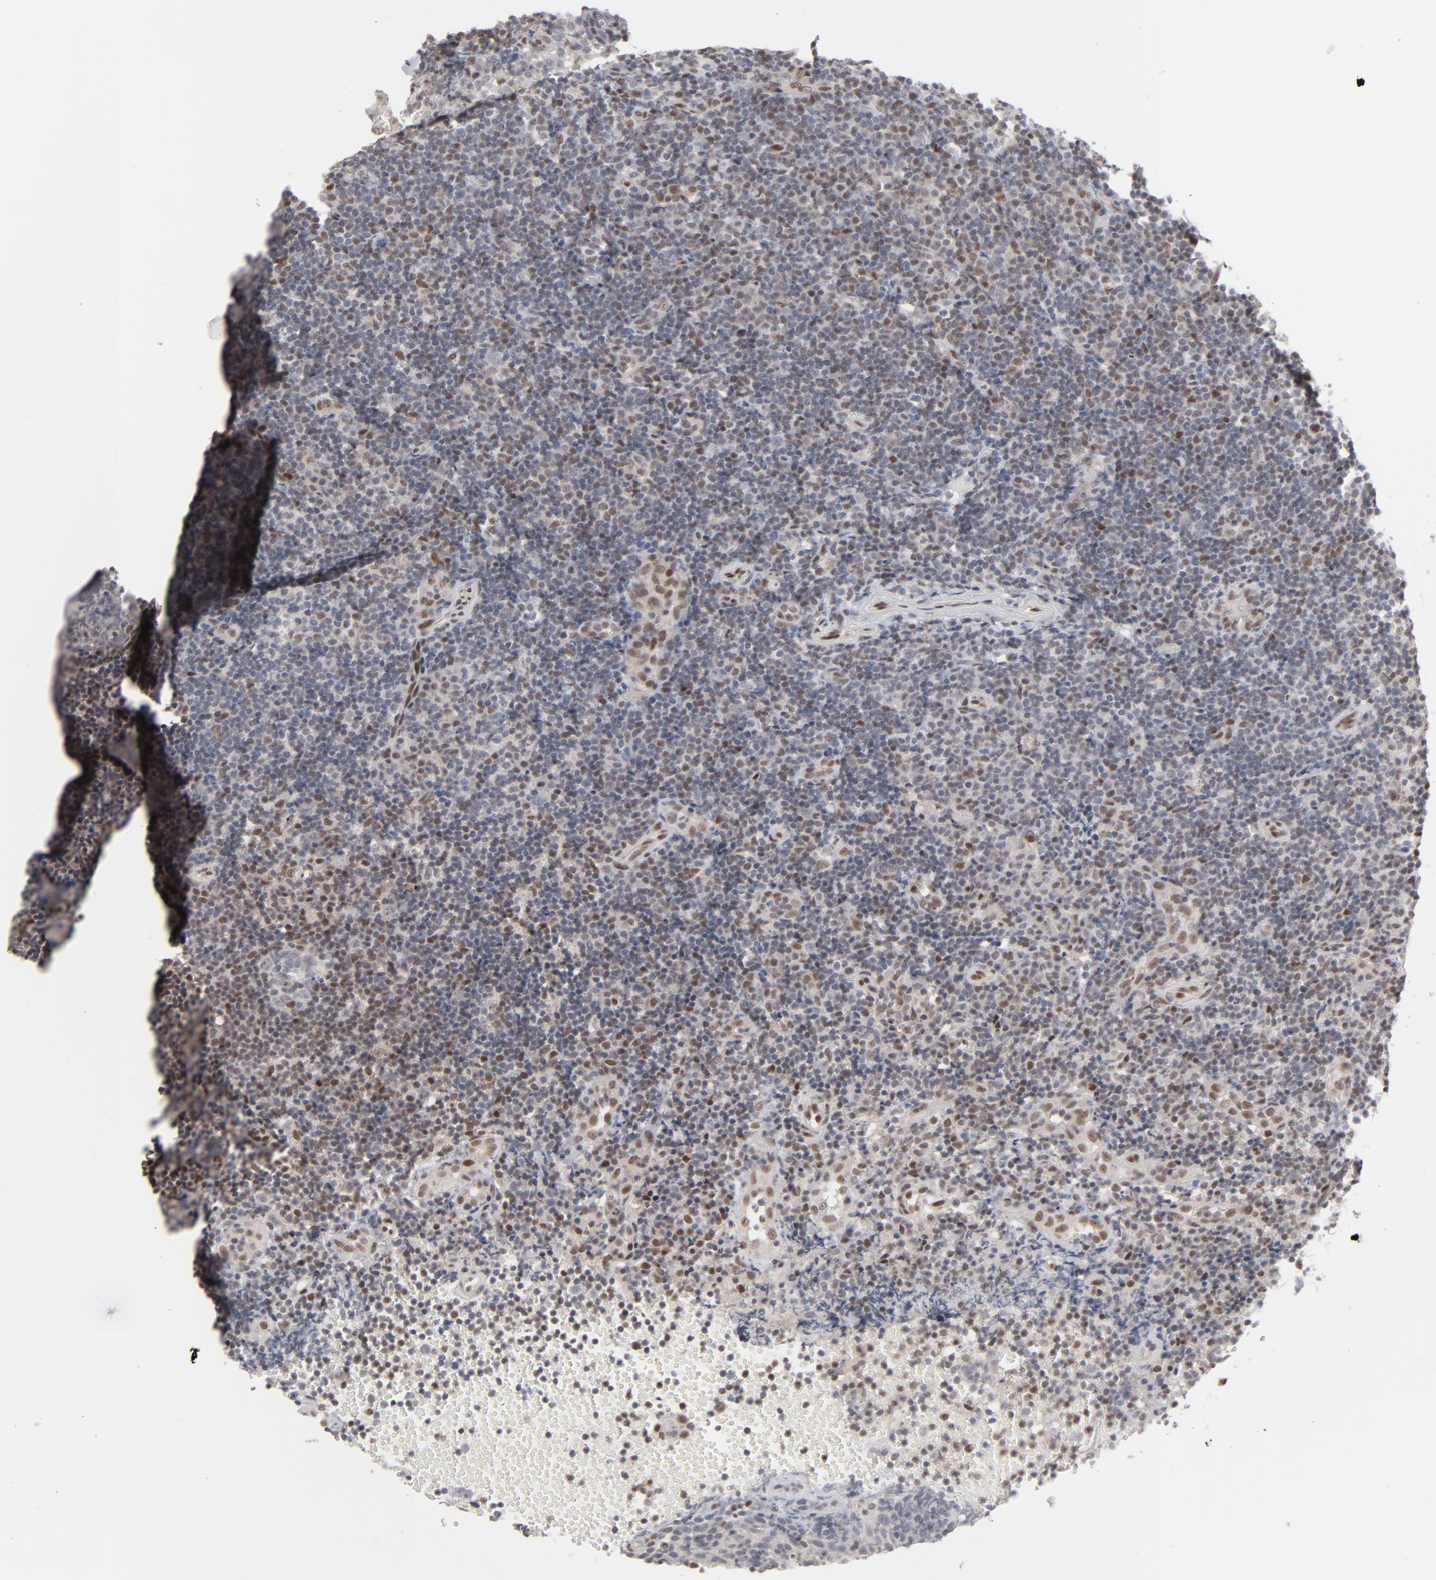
{"staining": {"intensity": "weak", "quantity": "25%-75%", "location": "cytoplasmic/membranous"}, "tissue": "tonsil", "cell_type": "Germinal center cells", "image_type": "normal", "snomed": [{"axis": "morphology", "description": "Normal tissue, NOS"}, {"axis": "topography", "description": "Tonsil"}], "caption": "Protein staining of normal tonsil exhibits weak cytoplasmic/membranous staining in approximately 25%-75% of germinal center cells. (DAB (3,3'-diaminobenzidine) IHC with brightfield microscopy, high magnification).", "gene": "IRF9", "patient": {"sex": "female", "age": 40}}